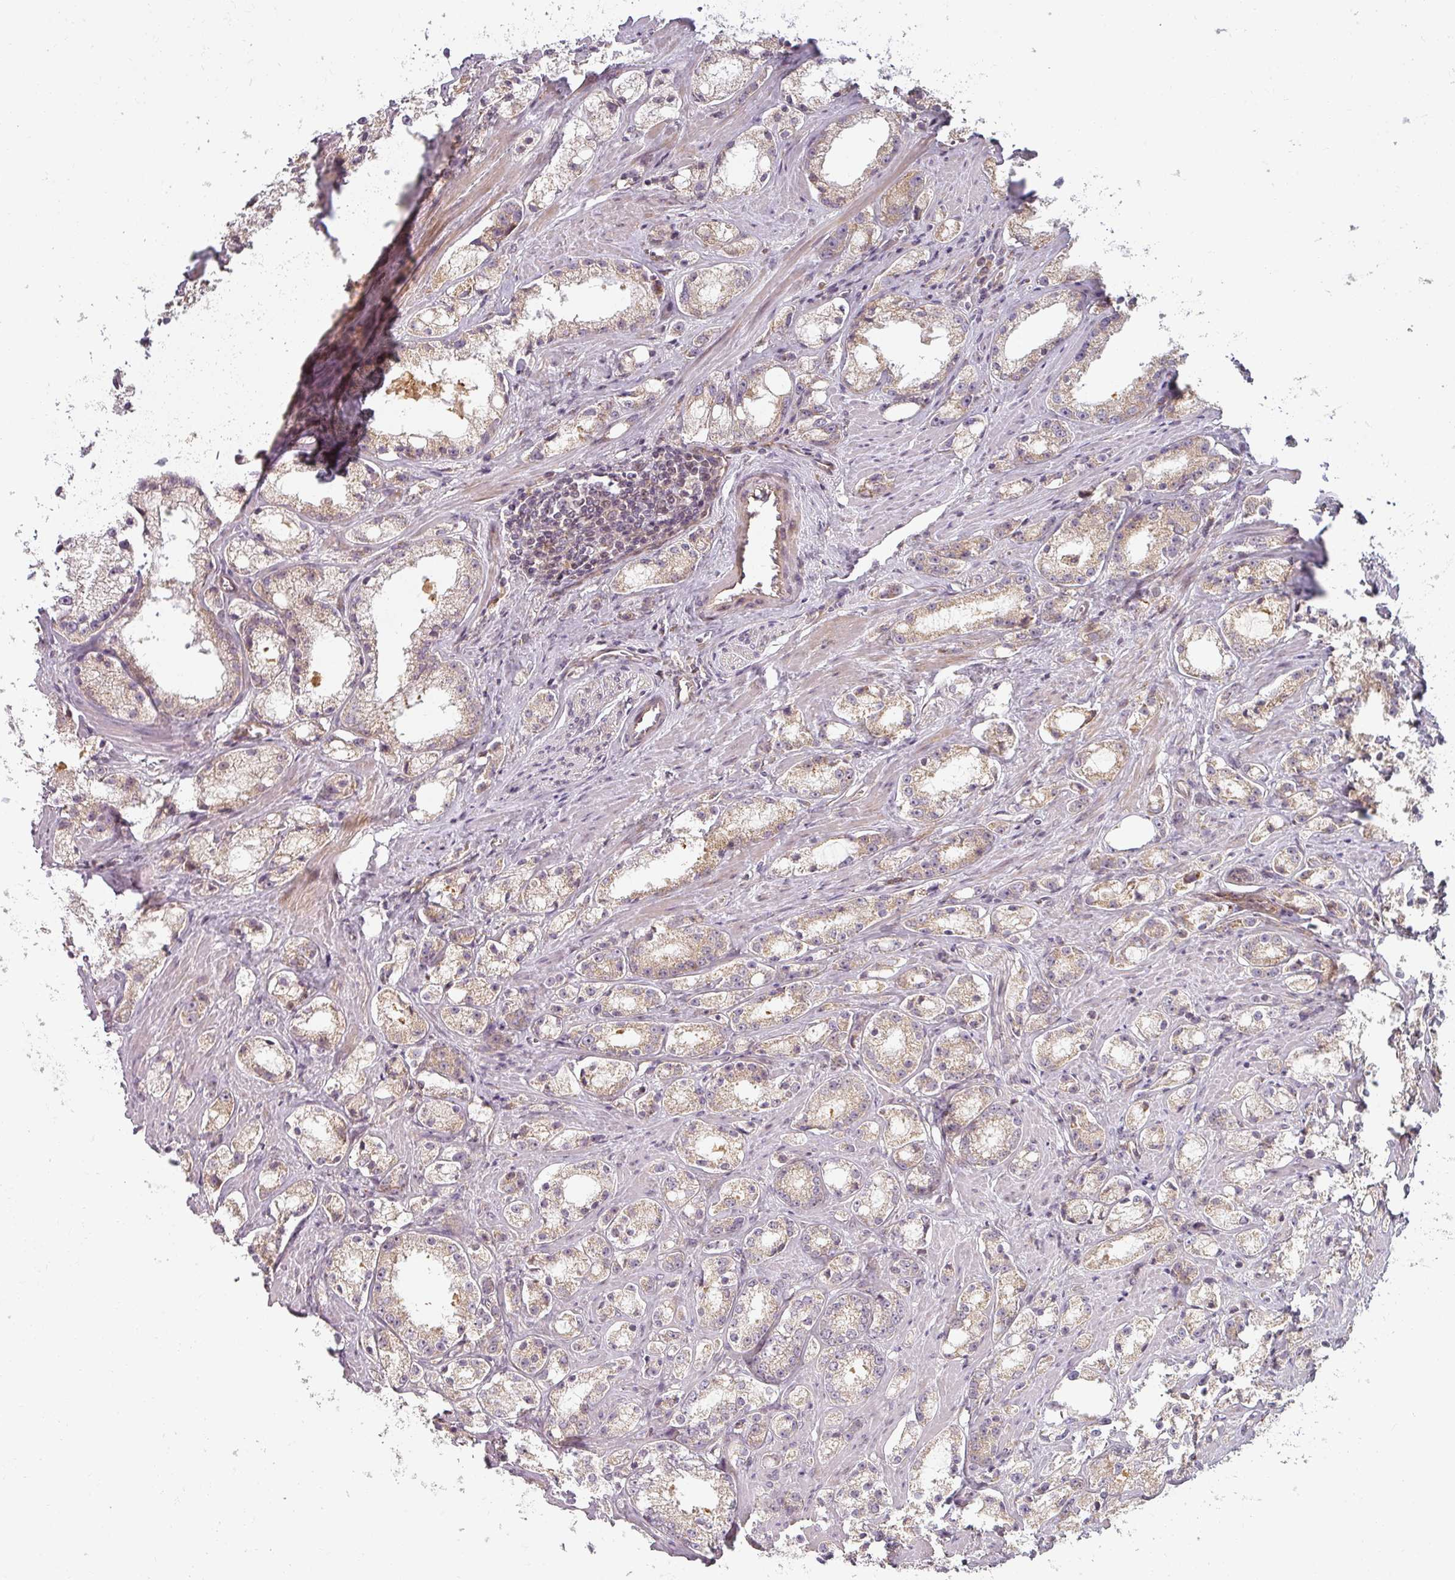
{"staining": {"intensity": "weak", "quantity": "25%-75%", "location": "cytoplasmic/membranous"}, "tissue": "prostate cancer", "cell_type": "Tumor cells", "image_type": "cancer", "snomed": [{"axis": "morphology", "description": "Adenocarcinoma, High grade"}, {"axis": "topography", "description": "Prostate"}], "caption": "Prostate adenocarcinoma (high-grade) tissue demonstrates weak cytoplasmic/membranous positivity in approximately 25%-75% of tumor cells, visualized by immunohistochemistry.", "gene": "CNOT1", "patient": {"sex": "male", "age": 66}}